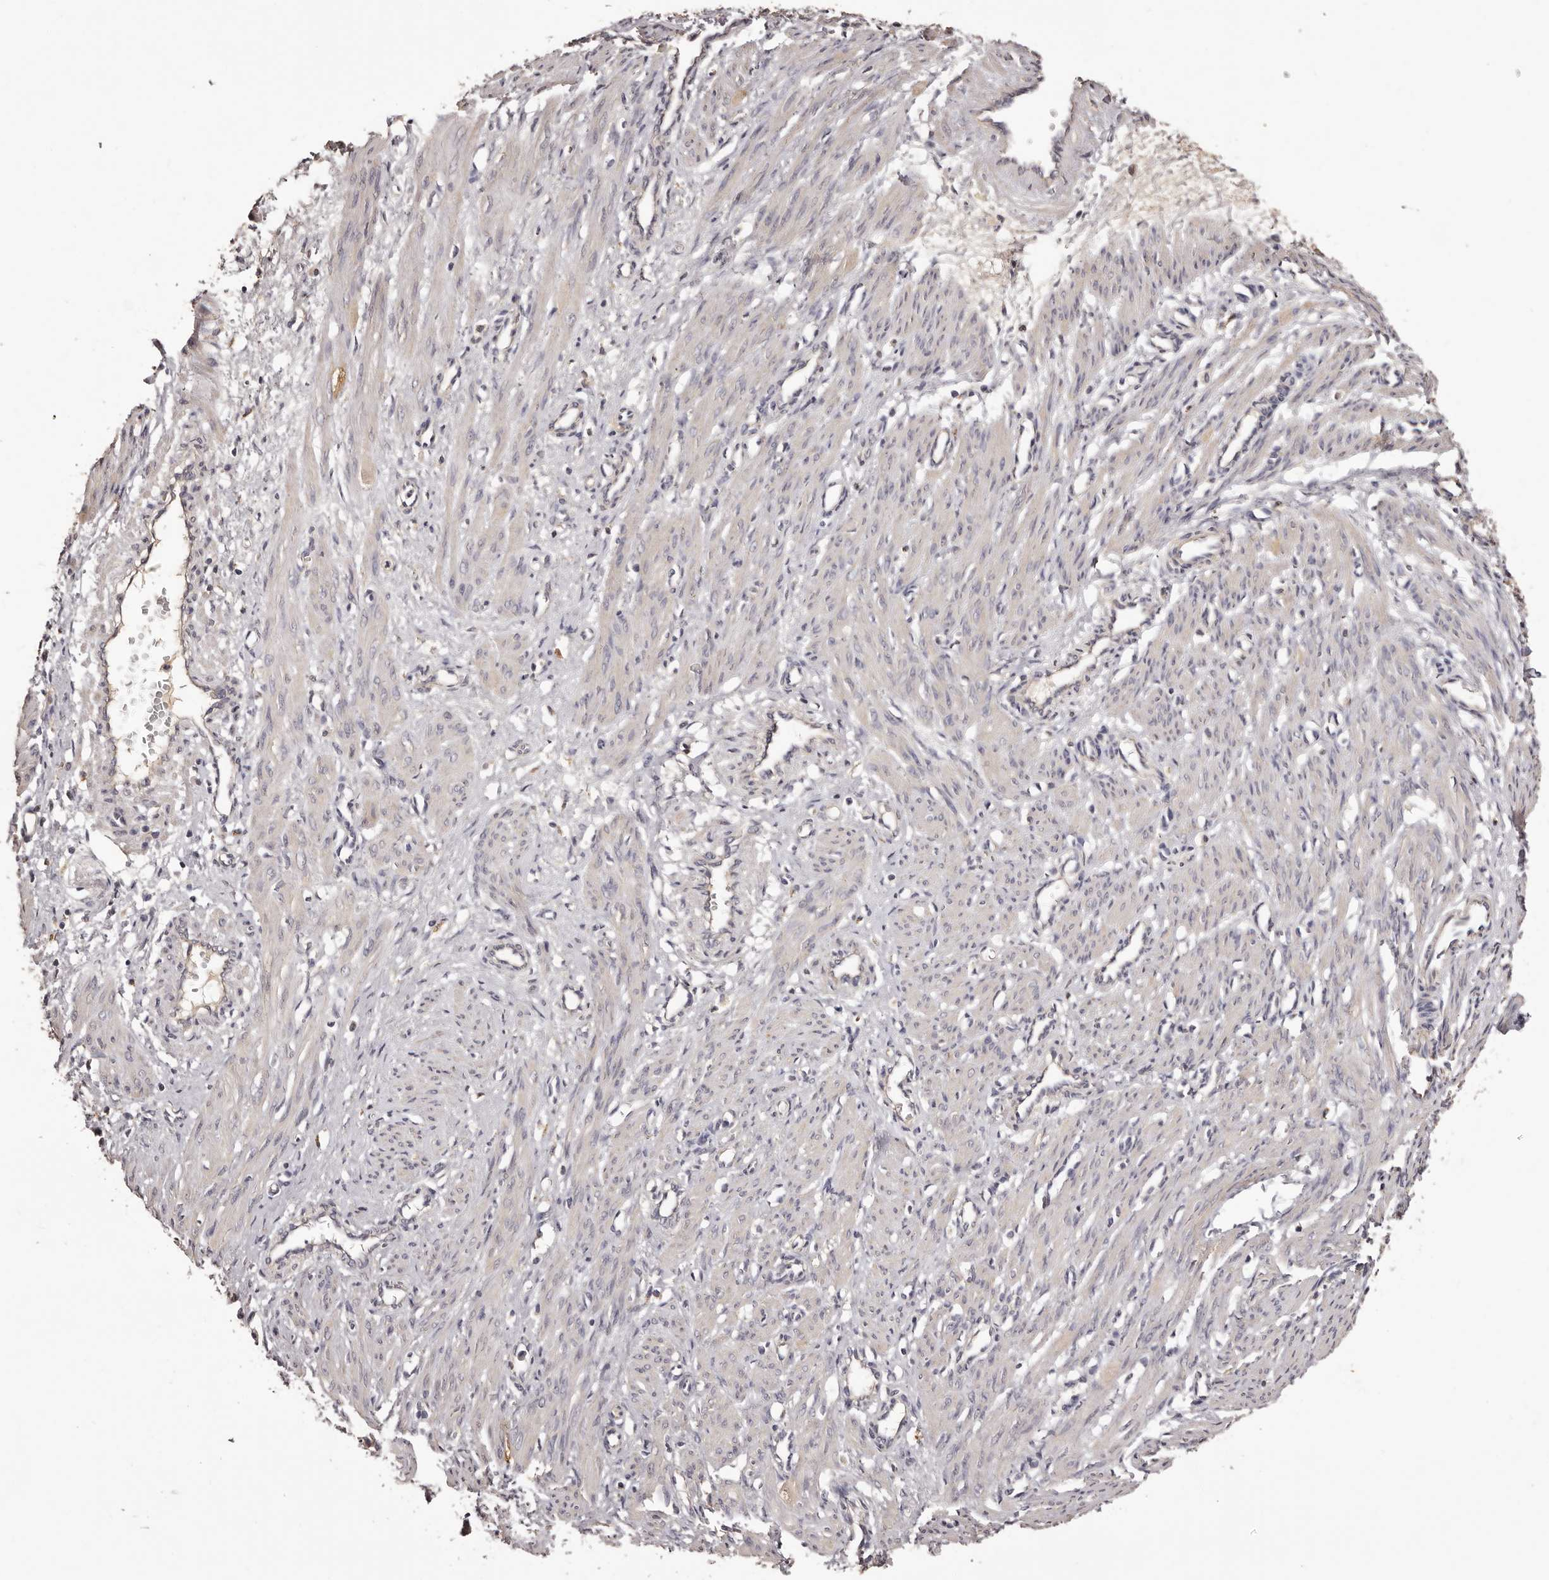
{"staining": {"intensity": "negative", "quantity": "none", "location": "none"}, "tissue": "smooth muscle", "cell_type": "Smooth muscle cells", "image_type": "normal", "snomed": [{"axis": "morphology", "description": "Normal tissue, NOS"}, {"axis": "topography", "description": "Endometrium"}], "caption": "Immunohistochemistry of unremarkable smooth muscle shows no staining in smooth muscle cells. Nuclei are stained in blue.", "gene": "ETNK1", "patient": {"sex": "female", "age": 33}}